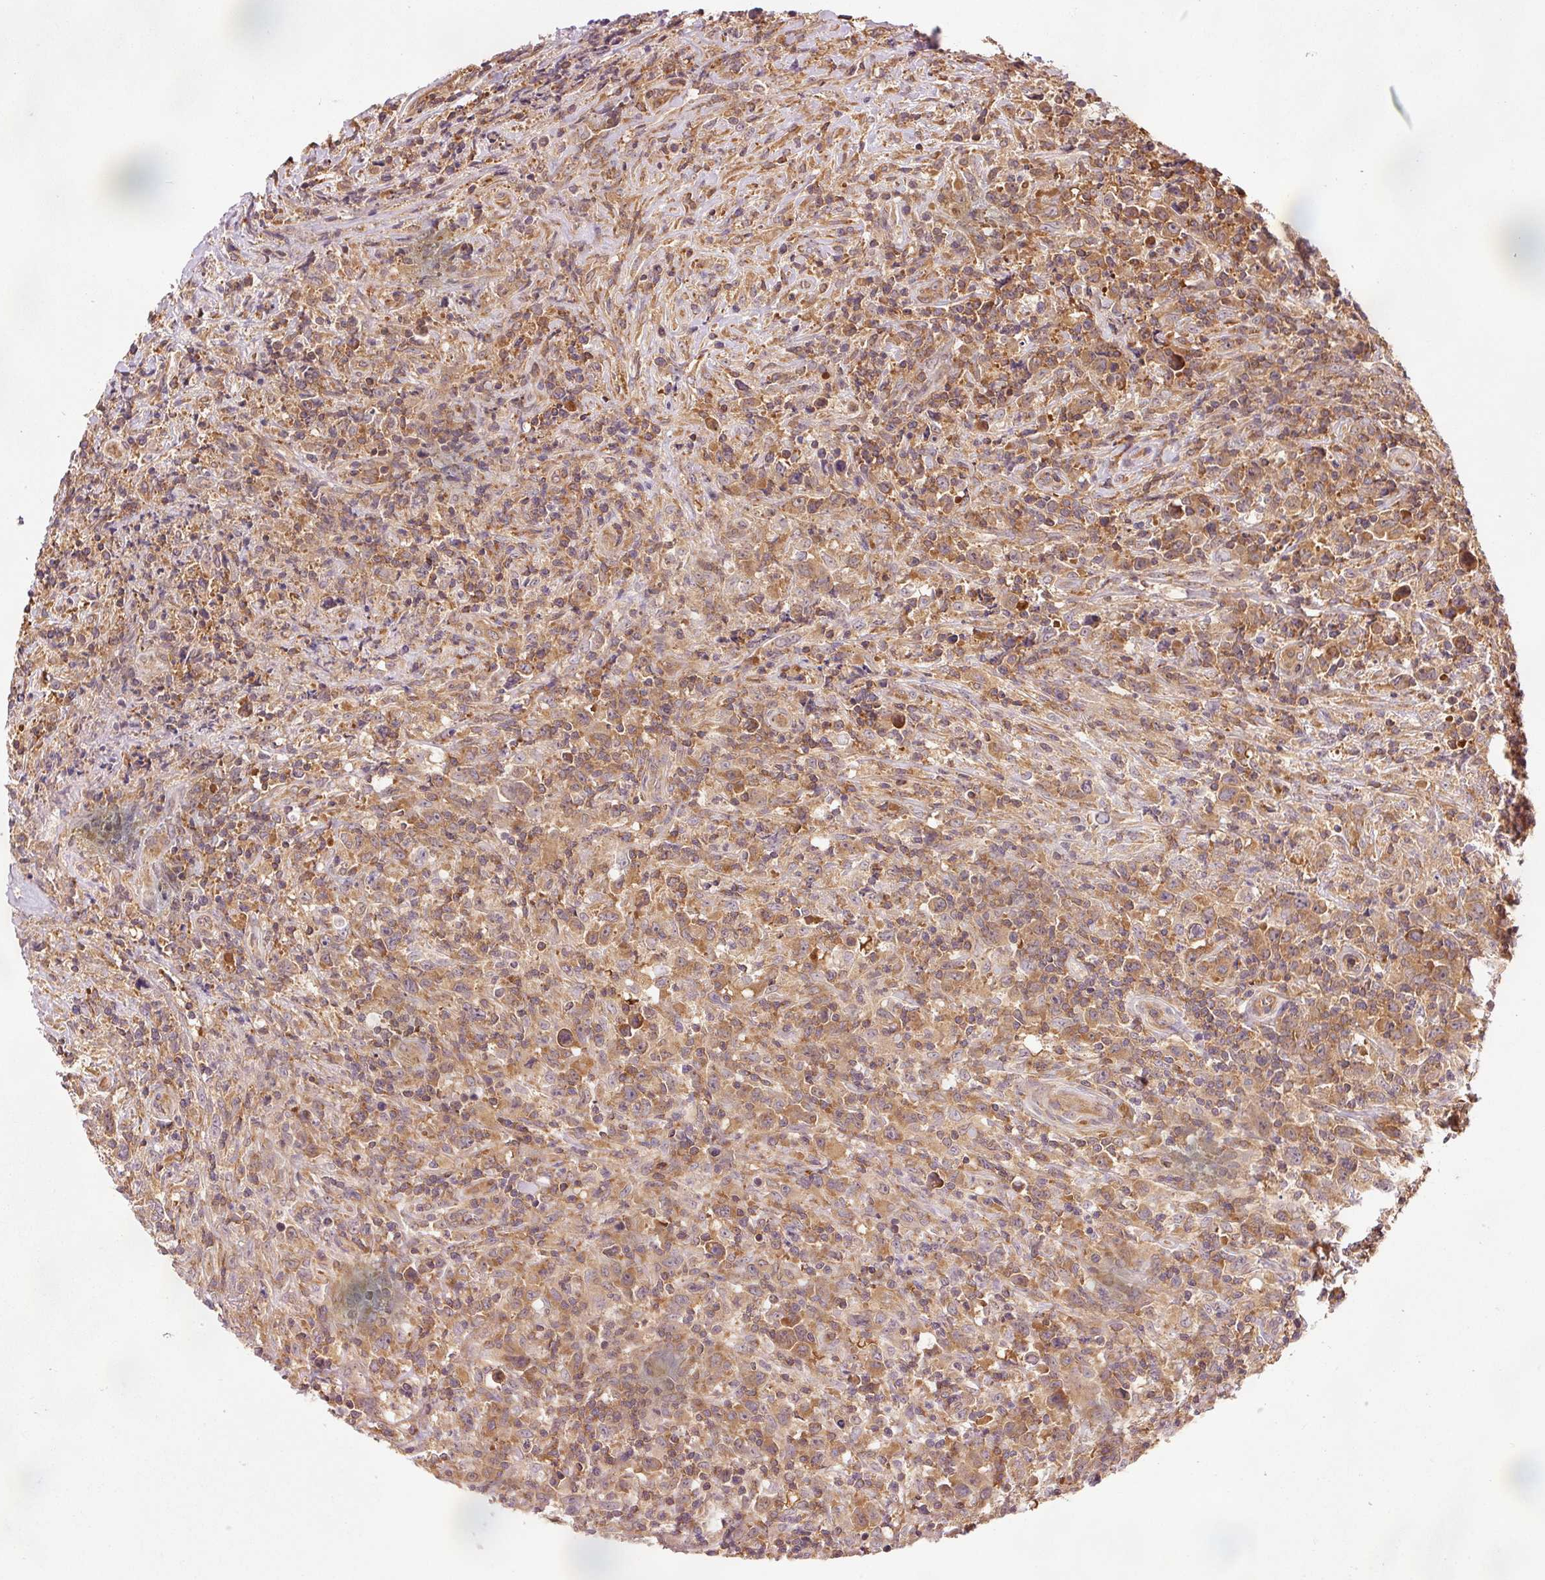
{"staining": {"intensity": "weak", "quantity": ">75%", "location": "cytoplasmic/membranous"}, "tissue": "lymphoma", "cell_type": "Tumor cells", "image_type": "cancer", "snomed": [{"axis": "morphology", "description": "Hodgkin's disease, NOS"}, {"axis": "topography", "description": "Lymph node"}], "caption": "Weak cytoplasmic/membranous positivity for a protein is present in about >75% of tumor cells of lymphoma using IHC.", "gene": "PDAP1", "patient": {"sex": "female", "age": 18}}